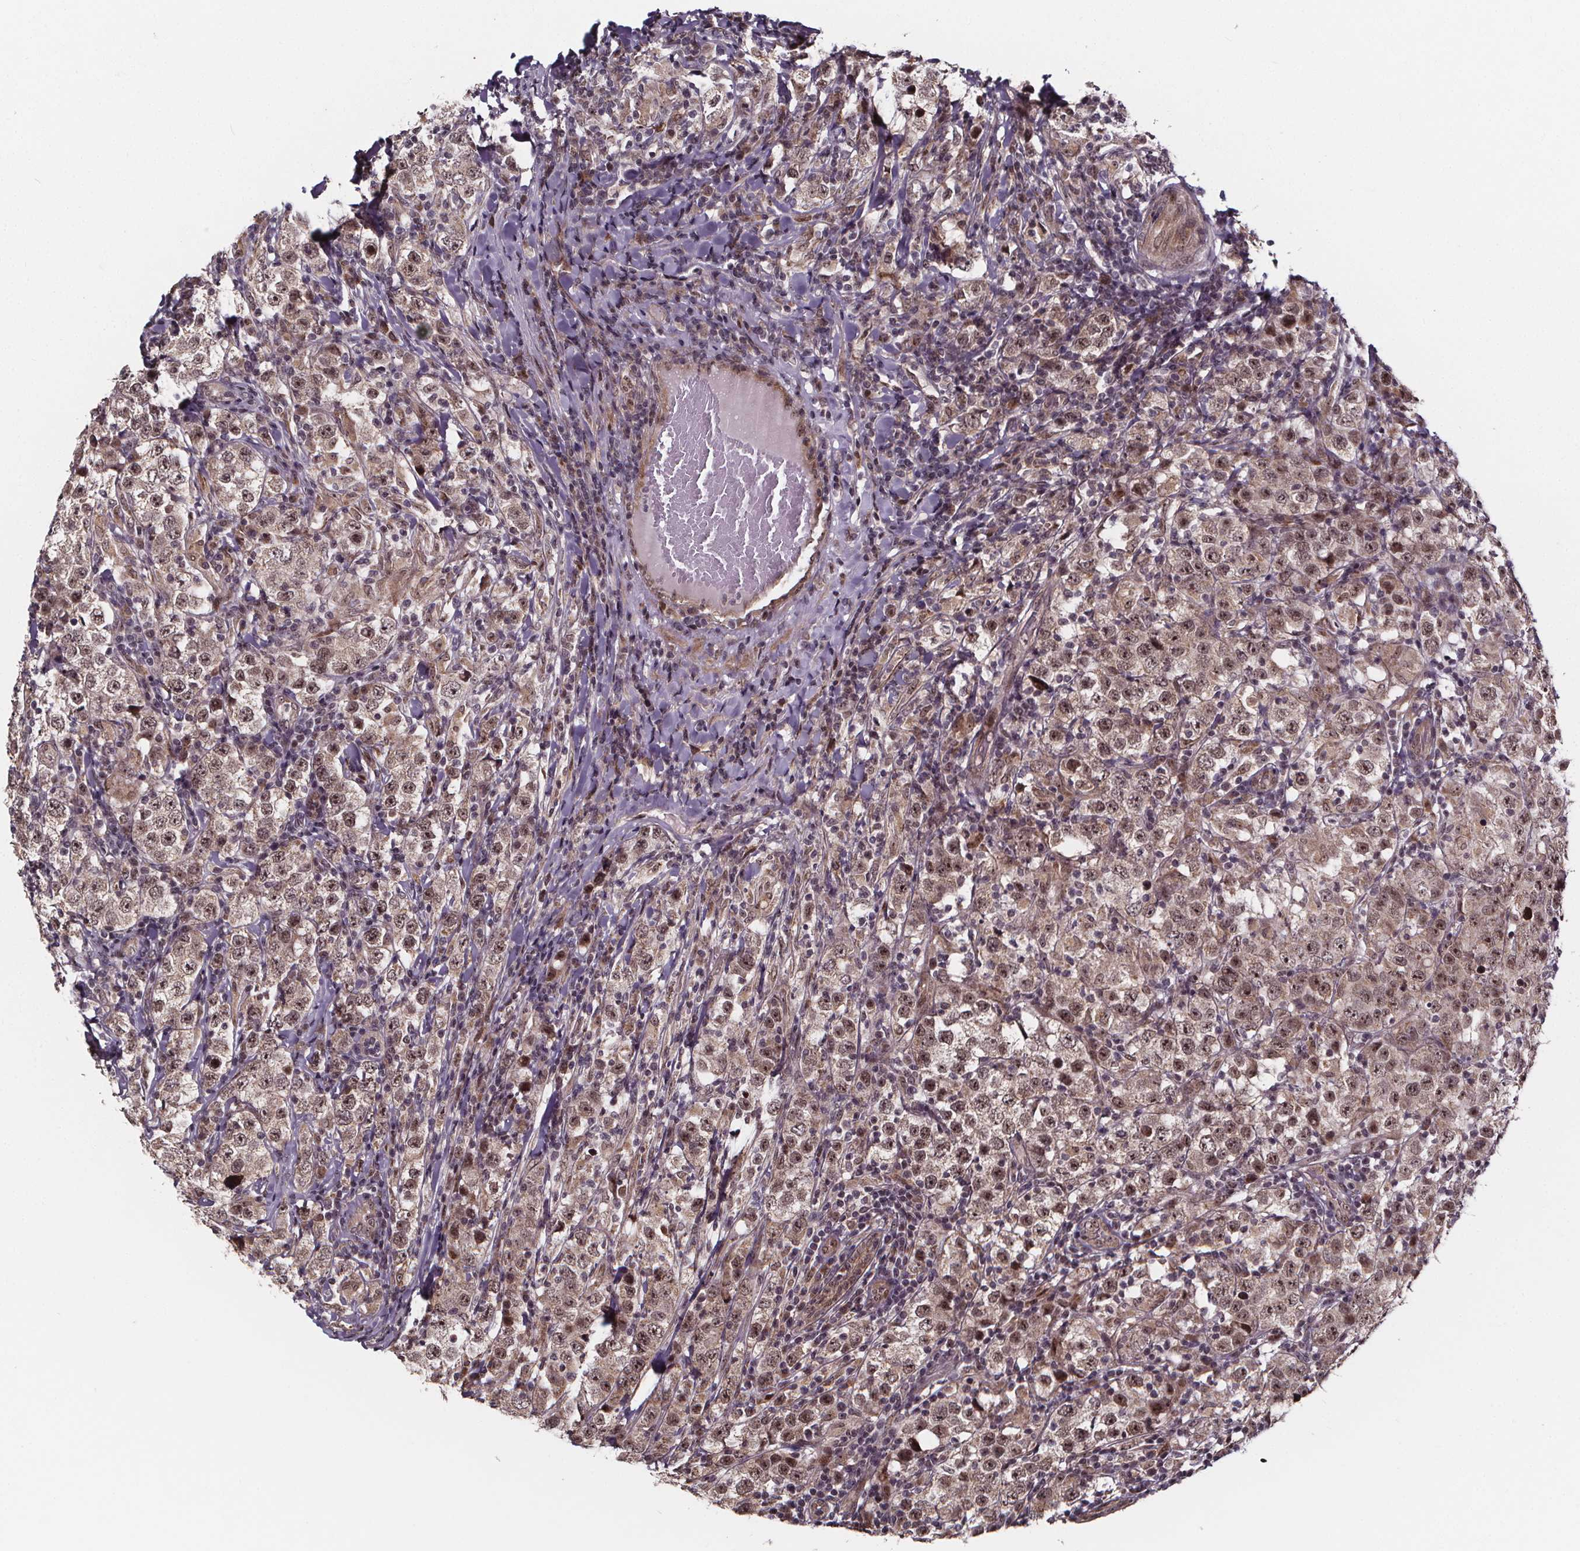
{"staining": {"intensity": "weak", "quantity": ">75%", "location": "cytoplasmic/membranous,nuclear"}, "tissue": "testis cancer", "cell_type": "Tumor cells", "image_type": "cancer", "snomed": [{"axis": "morphology", "description": "Seminoma, NOS"}, {"axis": "morphology", "description": "Carcinoma, Embryonal, NOS"}, {"axis": "topography", "description": "Testis"}], "caption": "Immunohistochemistry histopathology image of human testis embryonal carcinoma stained for a protein (brown), which displays low levels of weak cytoplasmic/membranous and nuclear positivity in about >75% of tumor cells.", "gene": "DDIT3", "patient": {"sex": "male", "age": 41}}